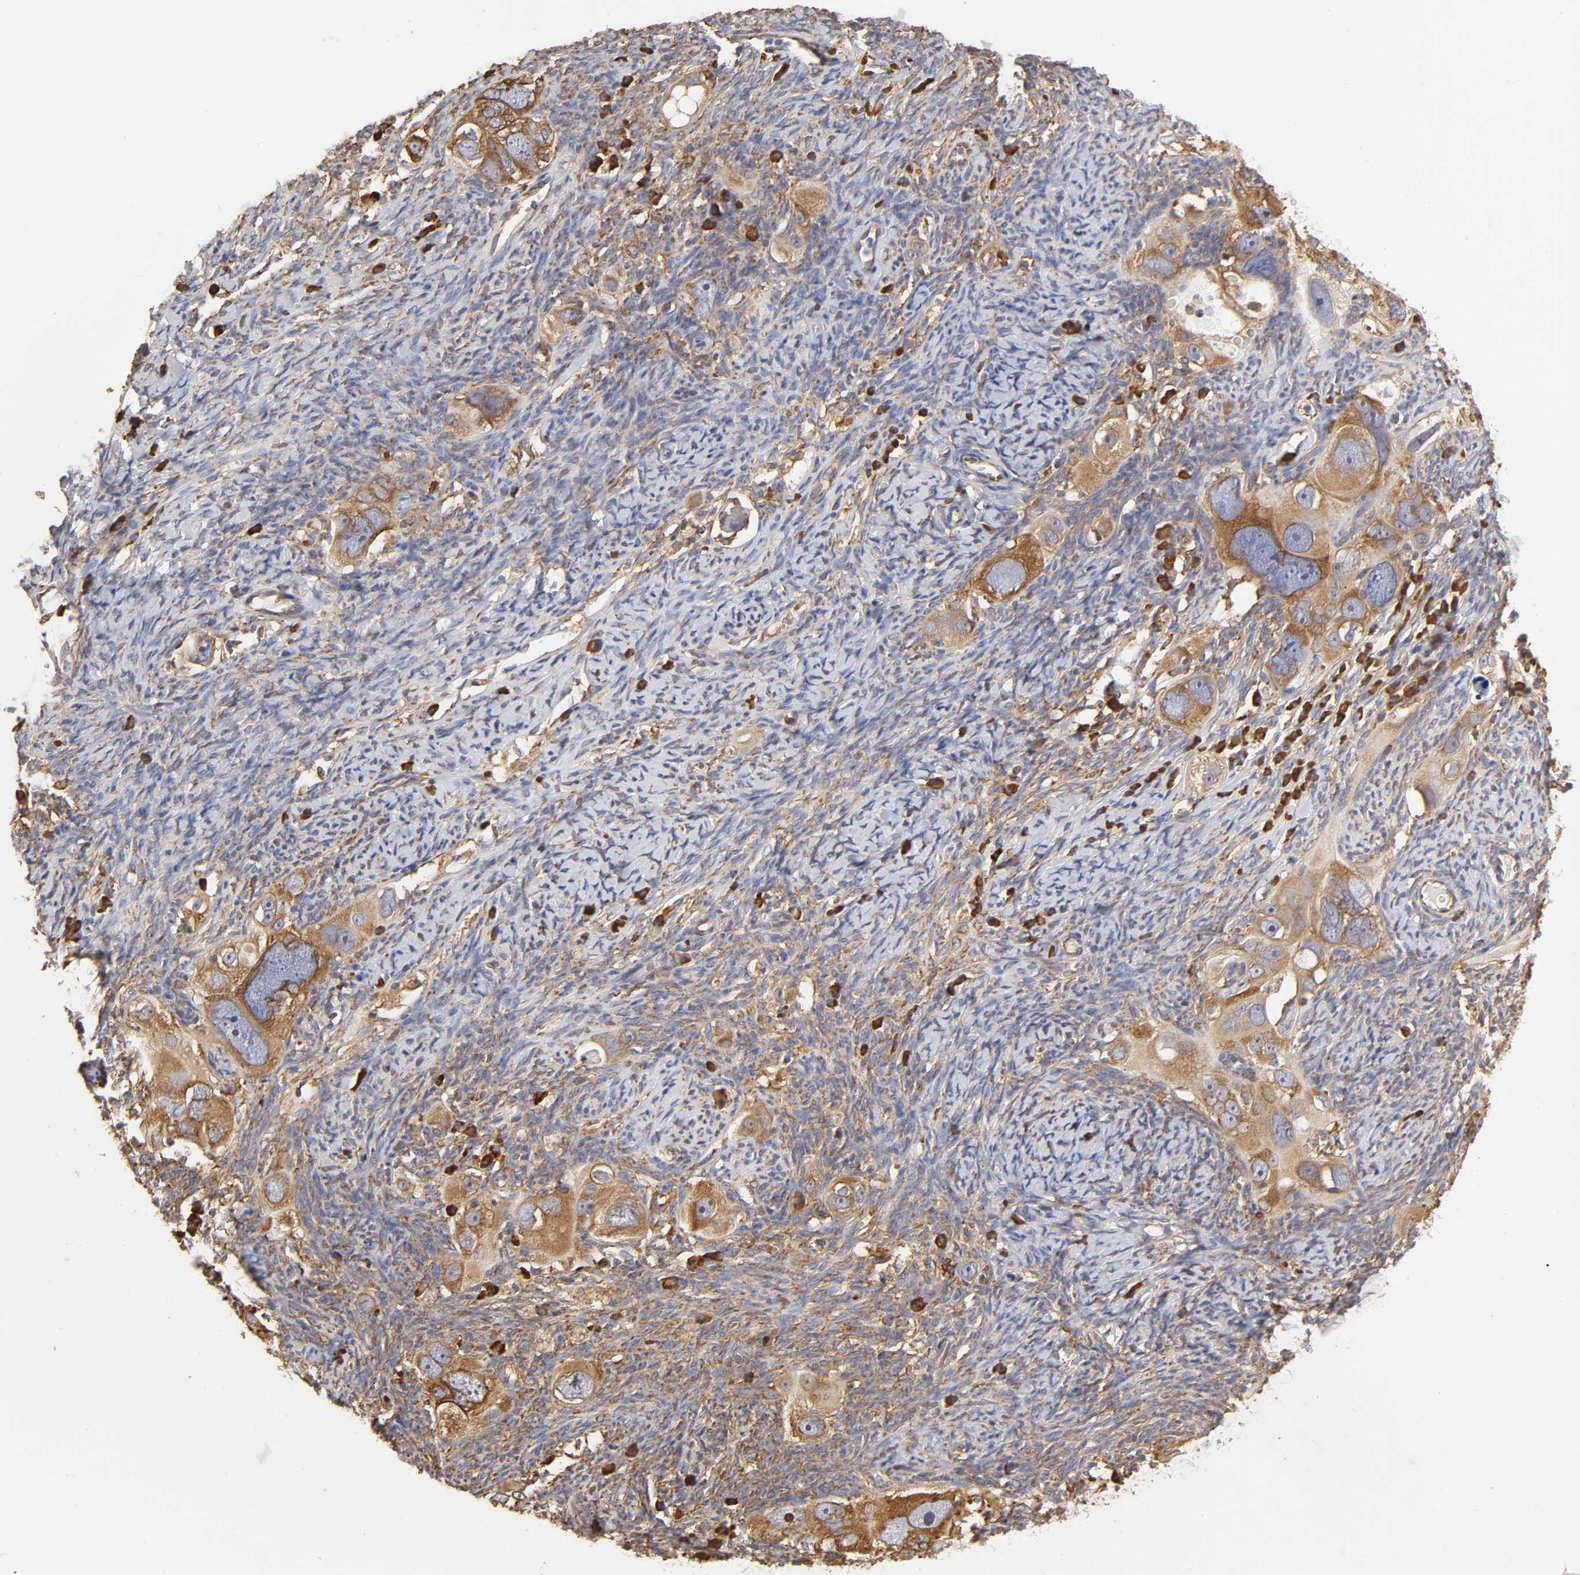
{"staining": {"intensity": "strong", "quantity": ">75%", "location": "cytoplasmic/membranous"}, "tissue": "ovarian cancer", "cell_type": "Tumor cells", "image_type": "cancer", "snomed": [{"axis": "morphology", "description": "Normal tissue, NOS"}, {"axis": "morphology", "description": "Cystadenocarcinoma, serous, NOS"}, {"axis": "topography", "description": "Ovary"}], "caption": "Ovarian cancer tissue exhibits strong cytoplasmic/membranous positivity in approximately >75% of tumor cells, visualized by immunohistochemistry.", "gene": "RPL14", "patient": {"sex": "female", "age": 62}}